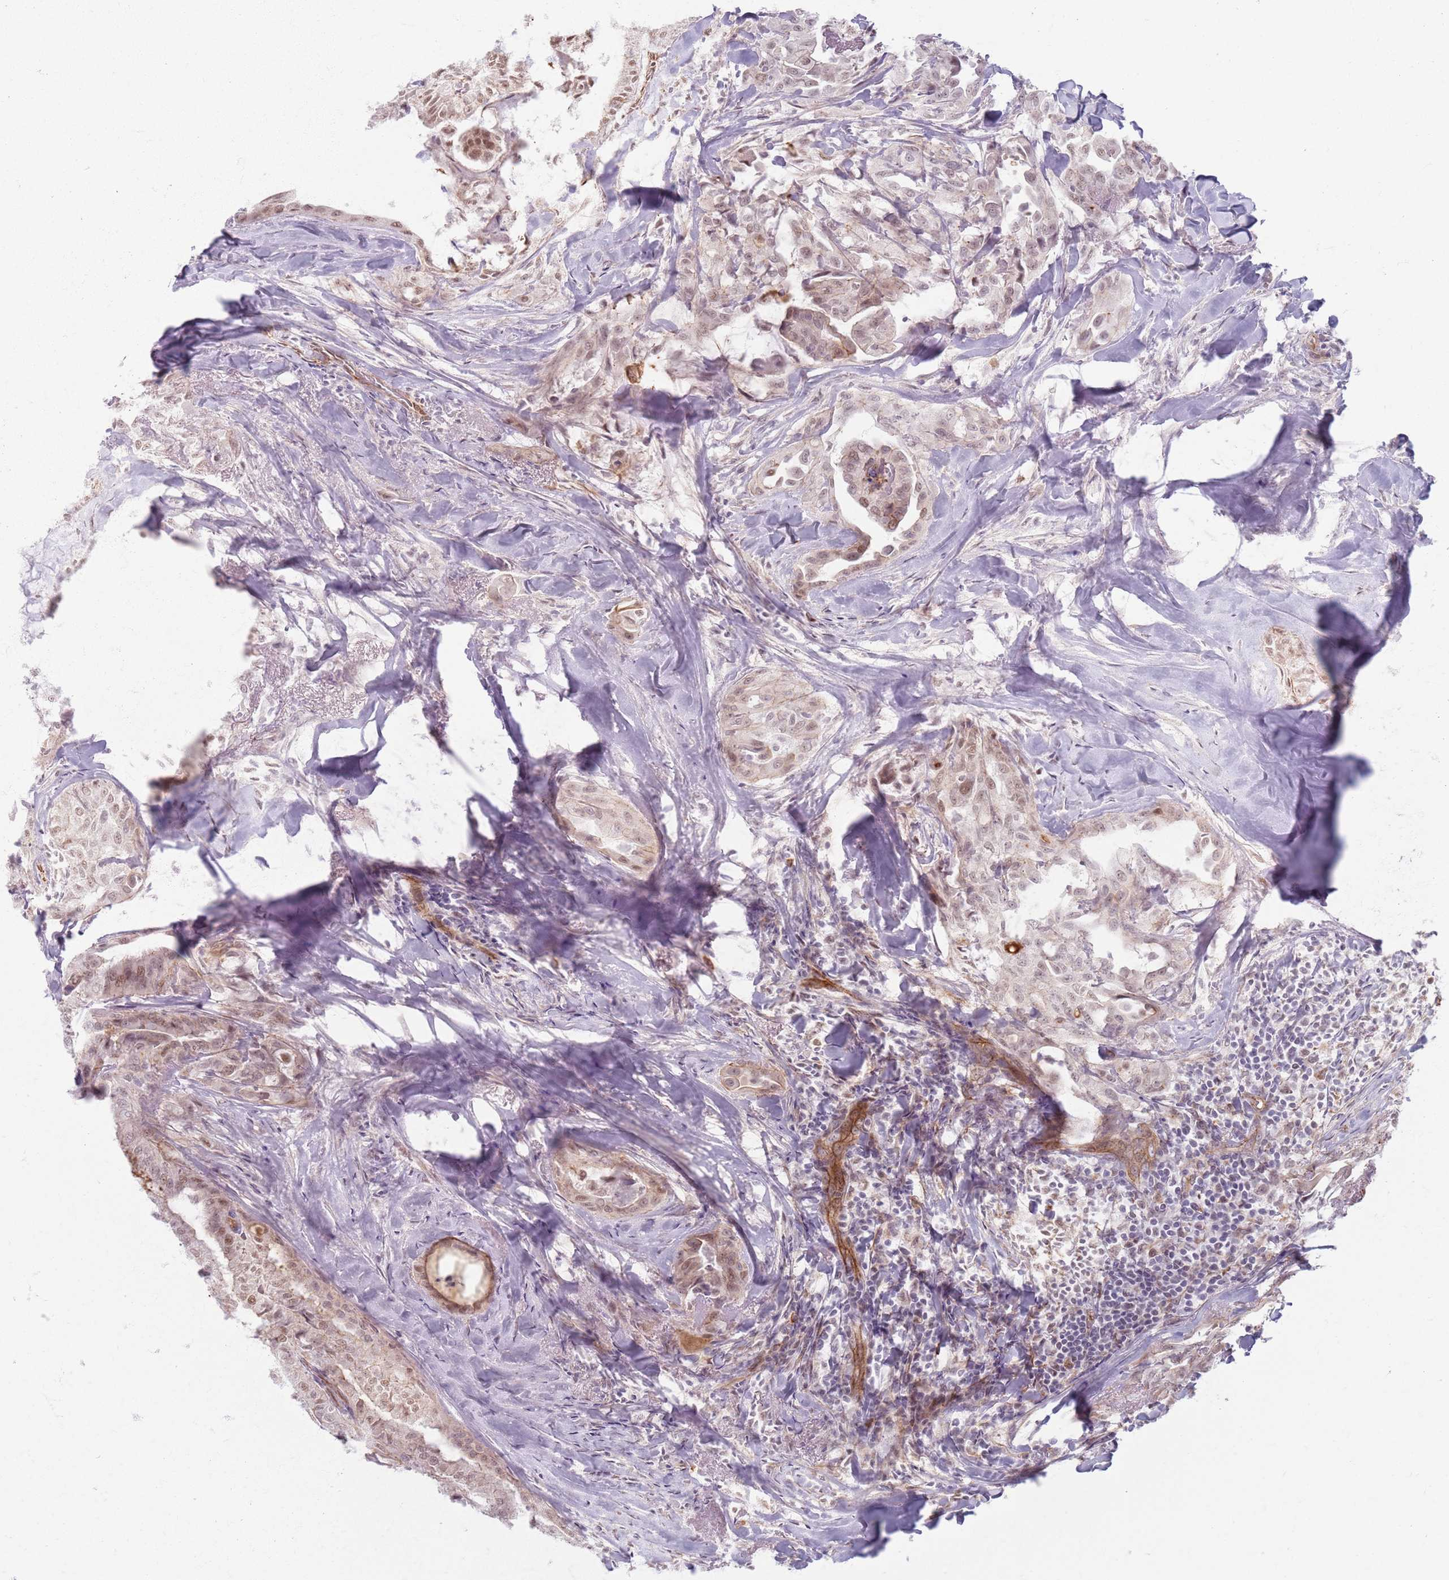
{"staining": {"intensity": "moderate", "quantity": ">75%", "location": "nuclear"}, "tissue": "thyroid cancer", "cell_type": "Tumor cells", "image_type": "cancer", "snomed": [{"axis": "morphology", "description": "Papillary adenocarcinoma, NOS"}, {"axis": "topography", "description": "Thyroid gland"}], "caption": "The immunohistochemical stain highlights moderate nuclear staining in tumor cells of thyroid cancer tissue.", "gene": "KCNA5", "patient": {"sex": "female", "age": 68}}